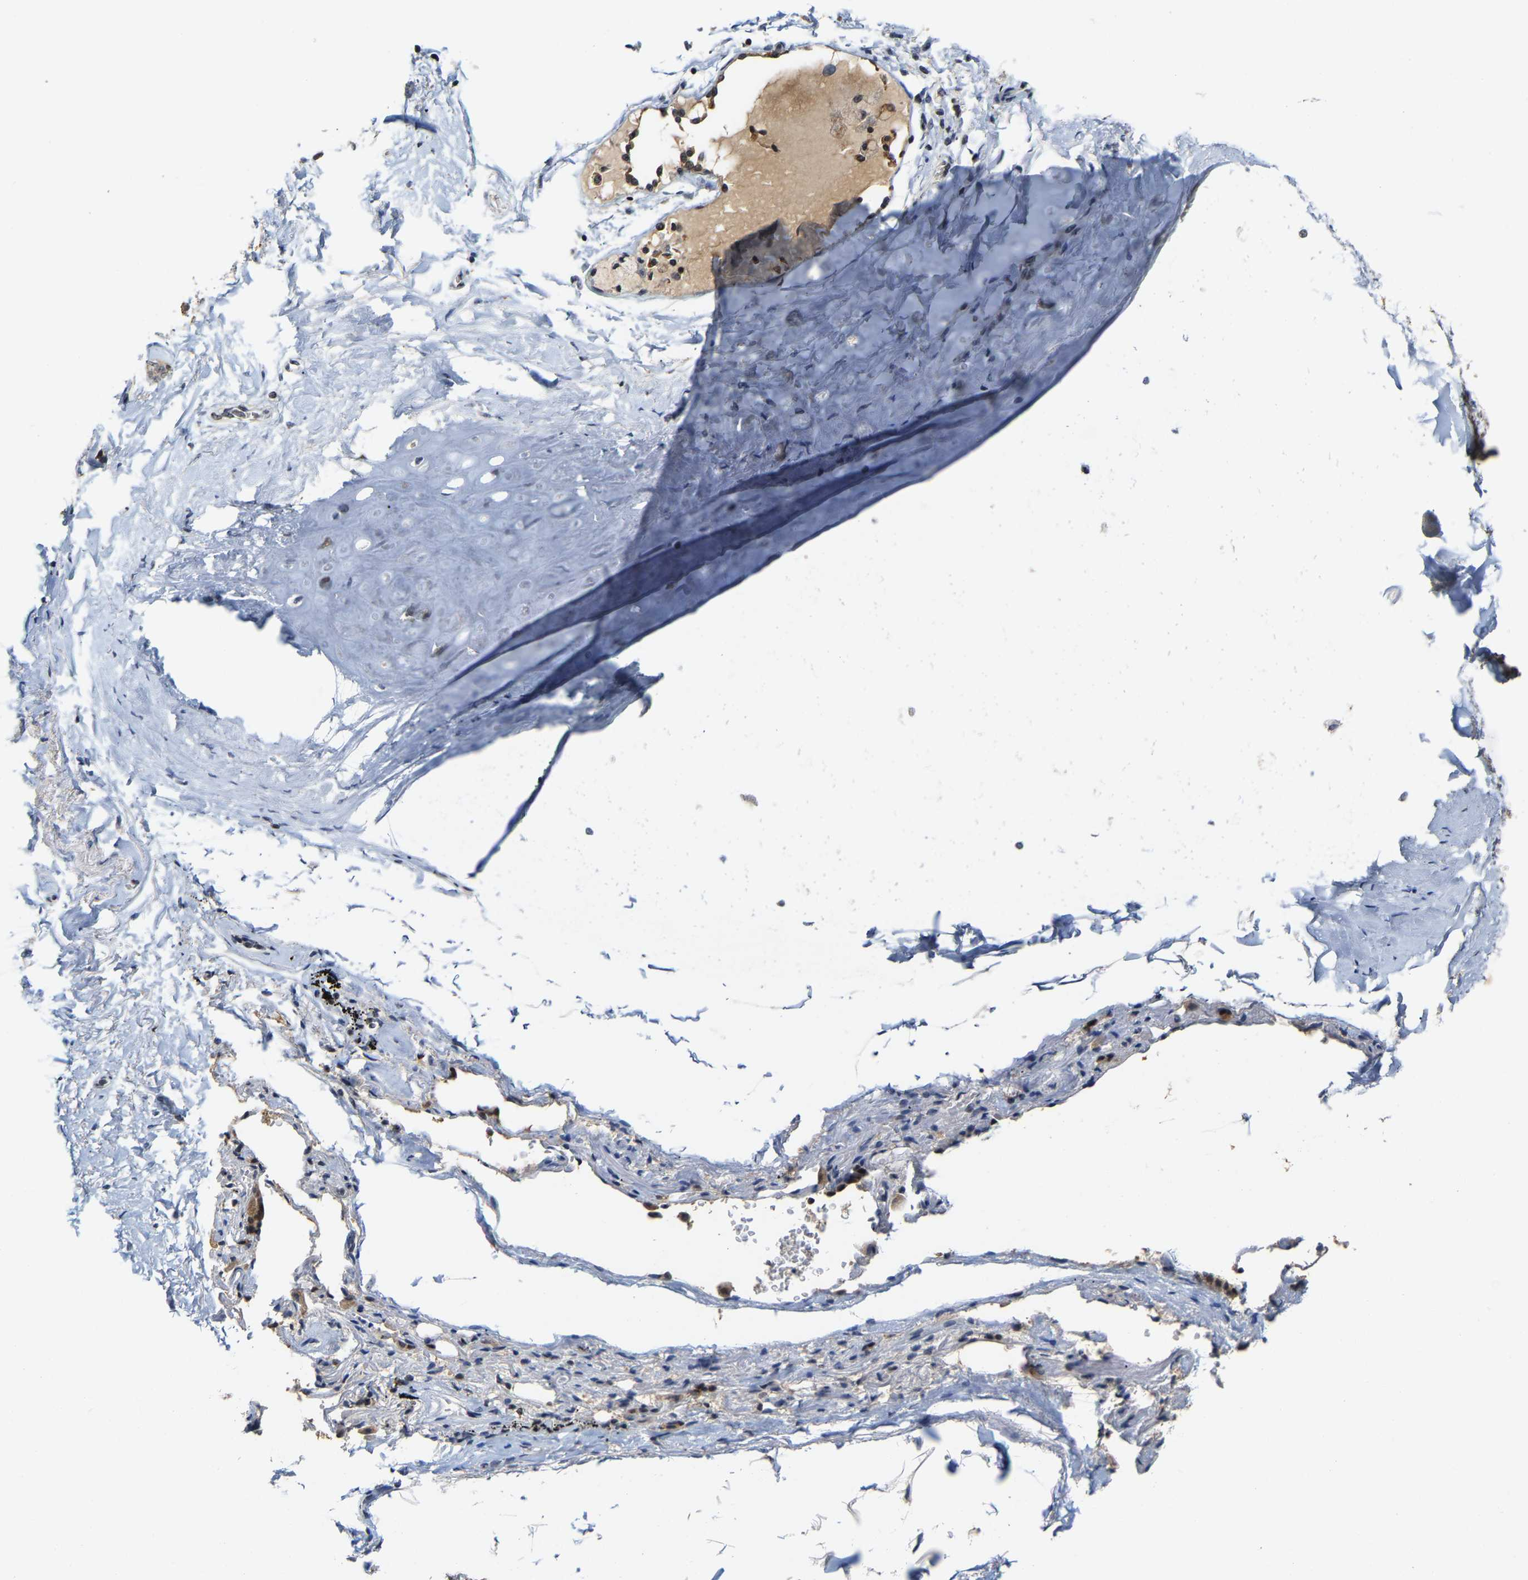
{"staining": {"intensity": "moderate", "quantity": "25%-75%", "location": "cytoplasmic/membranous,nuclear"}, "tissue": "adipose tissue", "cell_type": "Adipocytes", "image_type": "normal", "snomed": [{"axis": "morphology", "description": "Normal tissue, NOS"}, {"axis": "topography", "description": "Cartilage tissue"}, {"axis": "topography", "description": "Lung"}], "caption": "A medium amount of moderate cytoplasmic/membranous,nuclear positivity is present in approximately 25%-75% of adipocytes in benign adipose tissue. Using DAB (brown) and hematoxylin (blue) stains, captured at high magnification using brightfield microscopy.", "gene": "NOP58", "patient": {"sex": "female", "age": 77}}